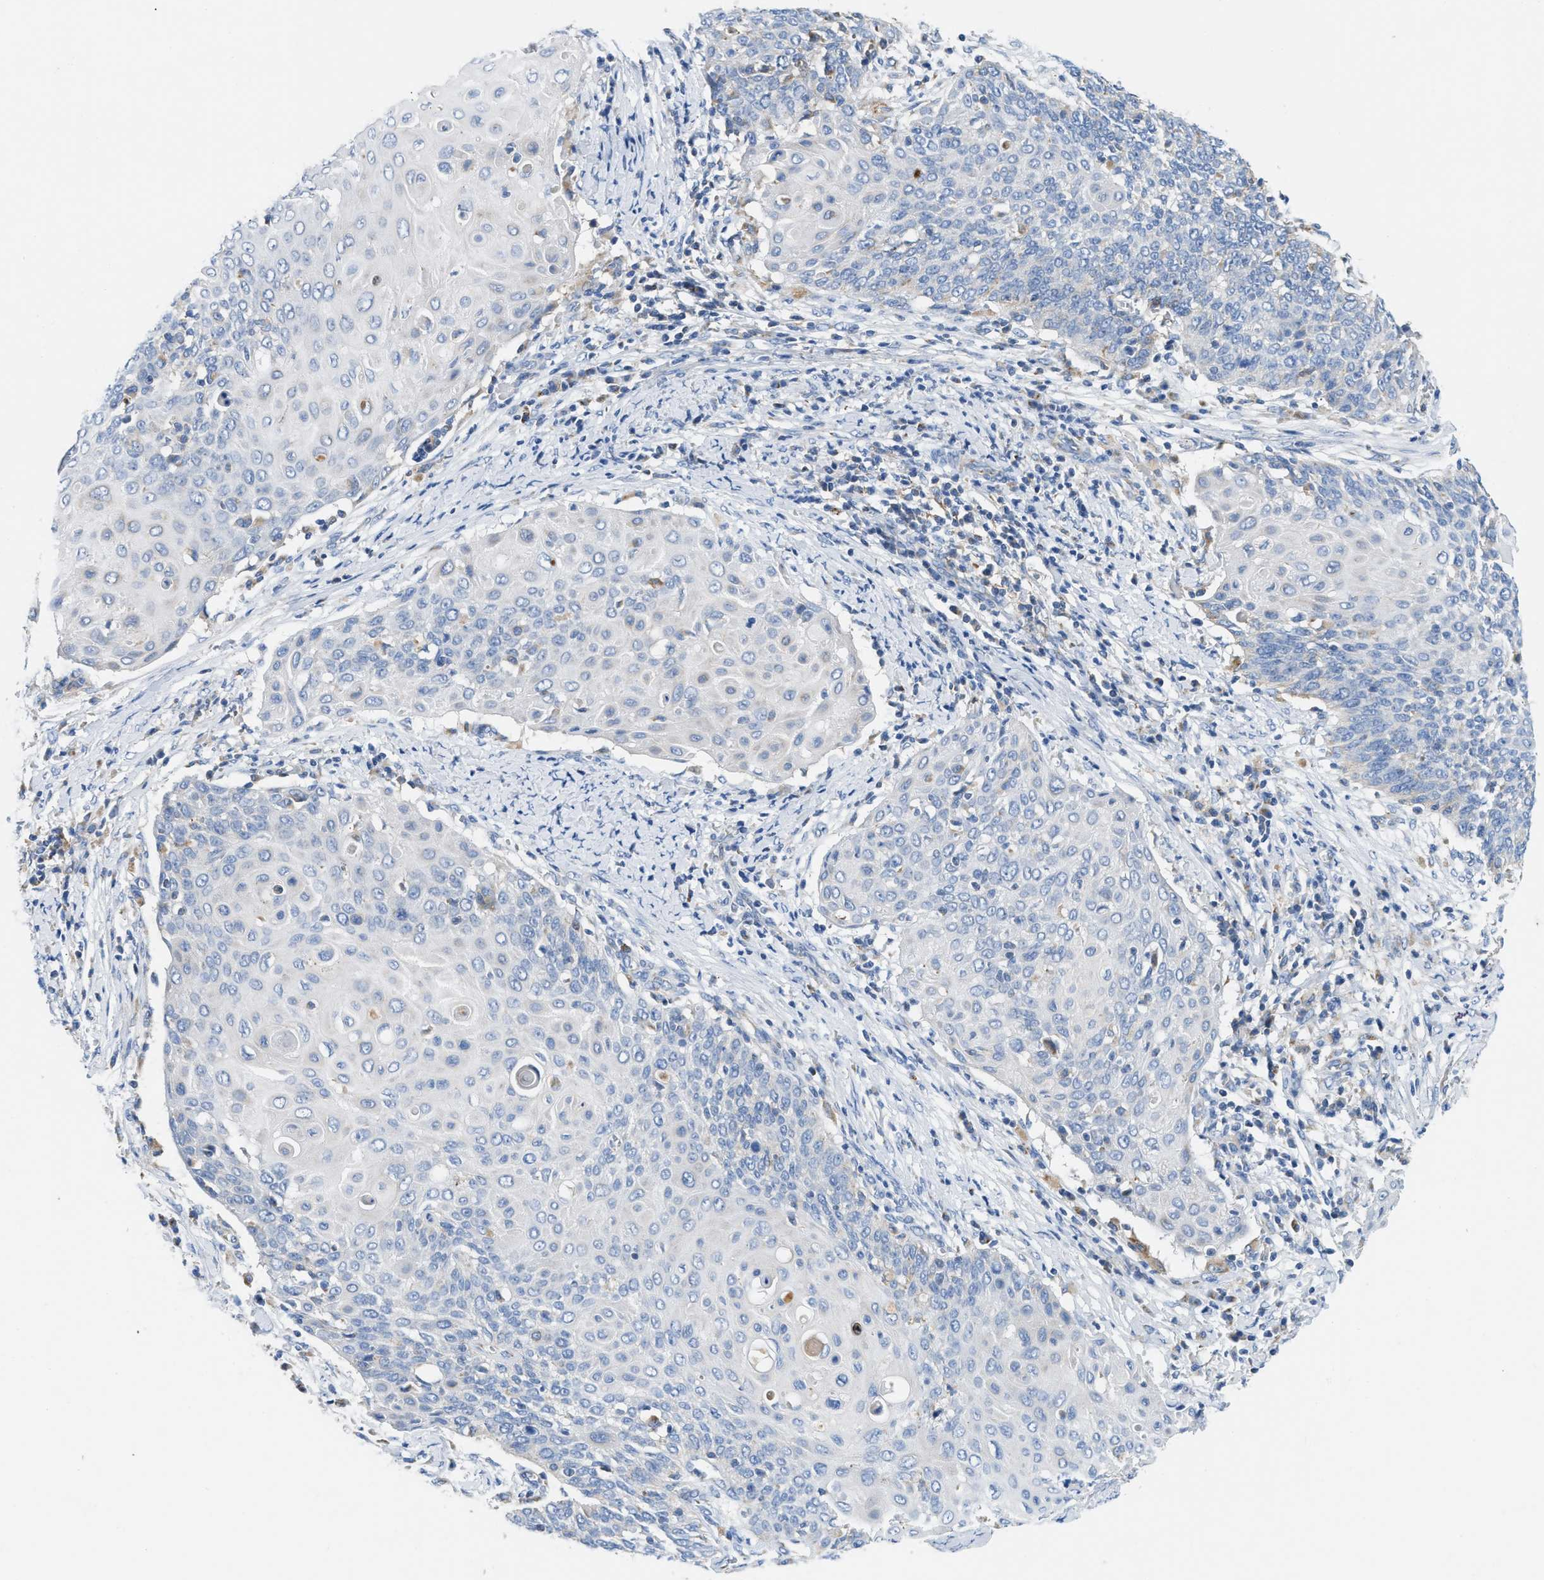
{"staining": {"intensity": "negative", "quantity": "none", "location": "none"}, "tissue": "cervical cancer", "cell_type": "Tumor cells", "image_type": "cancer", "snomed": [{"axis": "morphology", "description": "Squamous cell carcinoma, NOS"}, {"axis": "topography", "description": "Cervix"}], "caption": "Tumor cells are negative for protein expression in human cervical squamous cell carcinoma. (DAB IHC visualized using brightfield microscopy, high magnification).", "gene": "SLC25A13", "patient": {"sex": "female", "age": 39}}